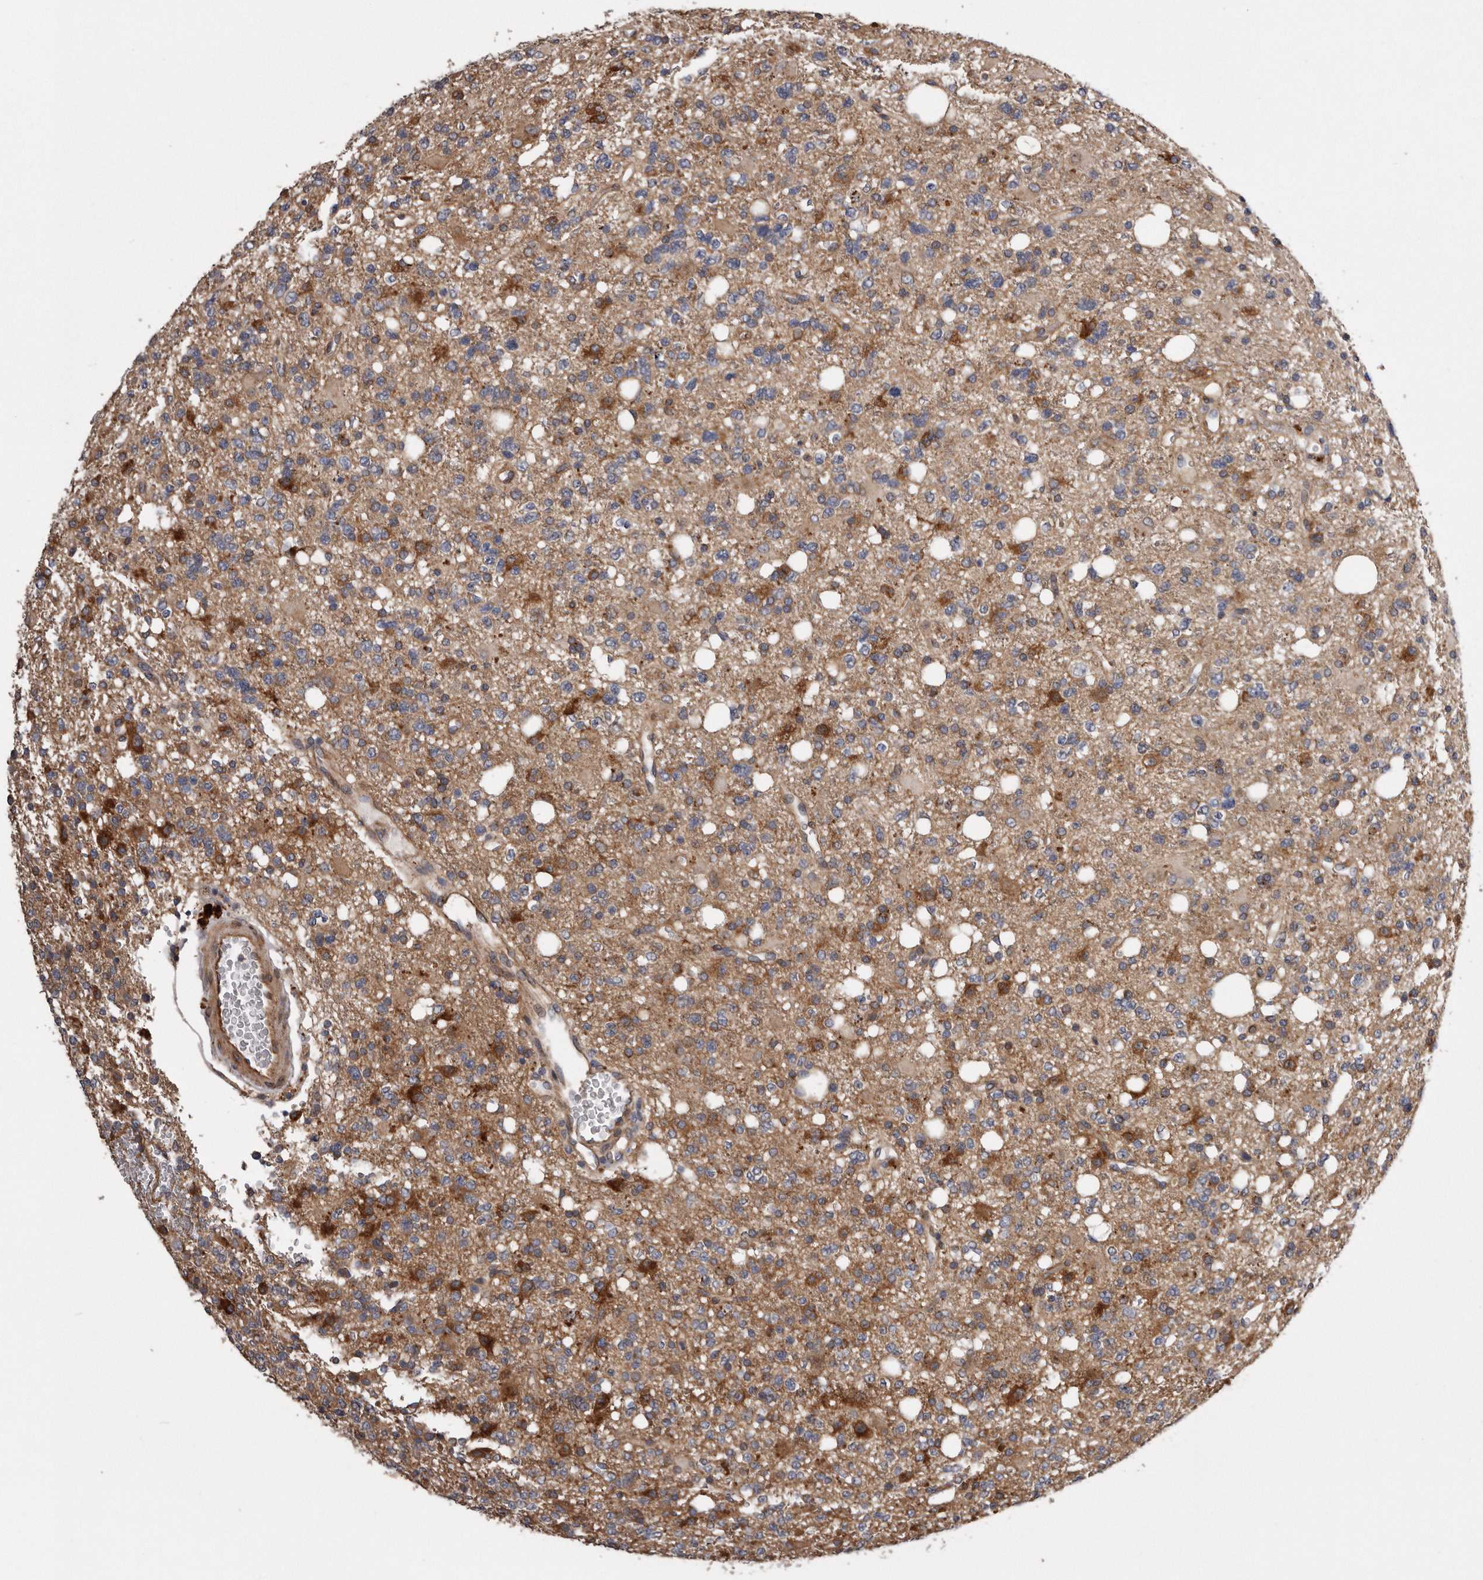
{"staining": {"intensity": "moderate", "quantity": "<25%", "location": "cytoplasmic/membranous"}, "tissue": "glioma", "cell_type": "Tumor cells", "image_type": "cancer", "snomed": [{"axis": "morphology", "description": "Glioma, malignant, High grade"}, {"axis": "topography", "description": "Brain"}], "caption": "Malignant glioma (high-grade) was stained to show a protein in brown. There is low levels of moderate cytoplasmic/membranous staining in about <25% of tumor cells.", "gene": "ARMCX1", "patient": {"sex": "female", "age": 62}}